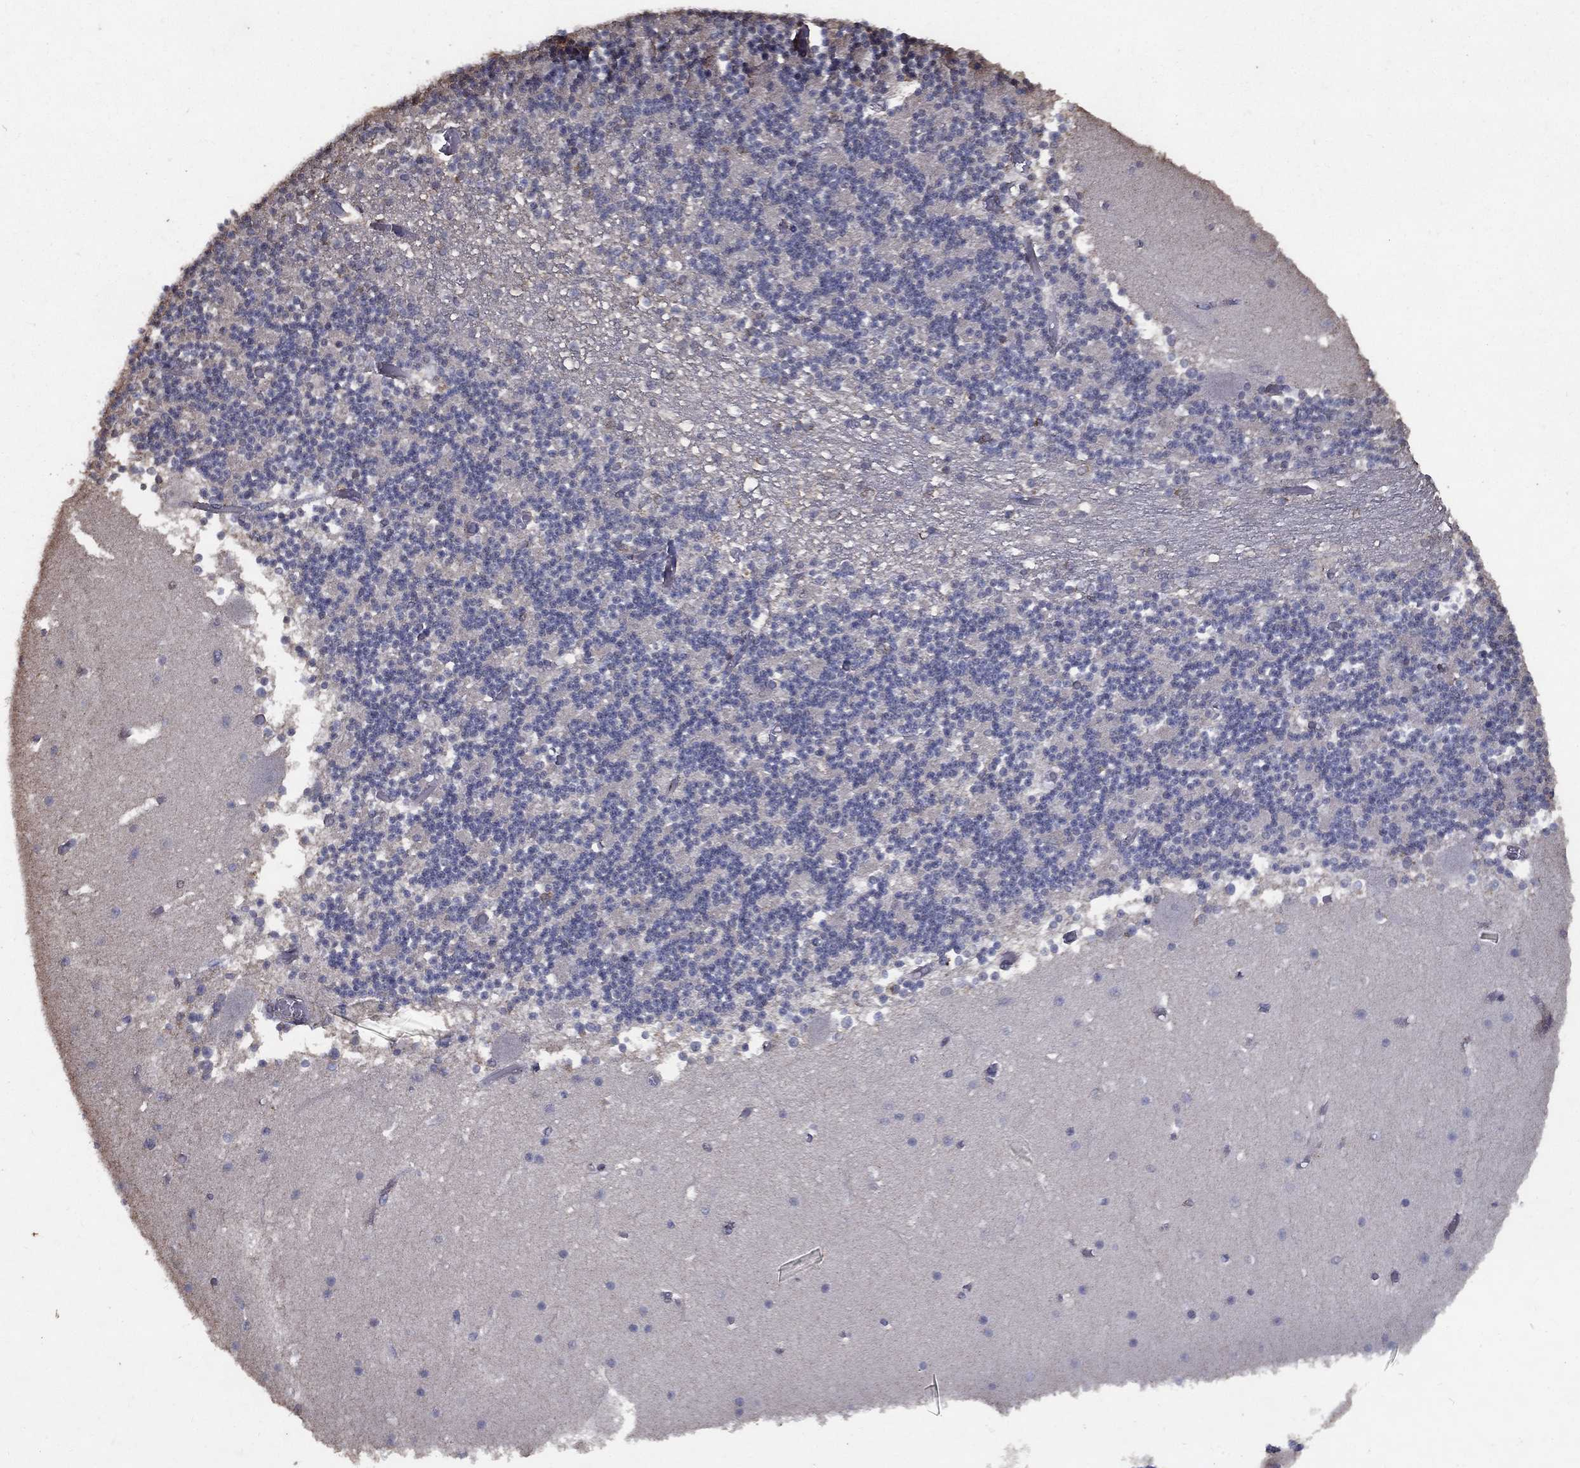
{"staining": {"intensity": "weak", "quantity": "<25%", "location": "cytoplasmic/membranous"}, "tissue": "cerebellum", "cell_type": "Cells in granular layer", "image_type": "normal", "snomed": [{"axis": "morphology", "description": "Normal tissue, NOS"}, {"axis": "topography", "description": "Cerebellum"}], "caption": "The photomicrograph exhibits no significant staining in cells in granular layer of cerebellum.", "gene": "GPR183", "patient": {"sex": "female", "age": 28}}